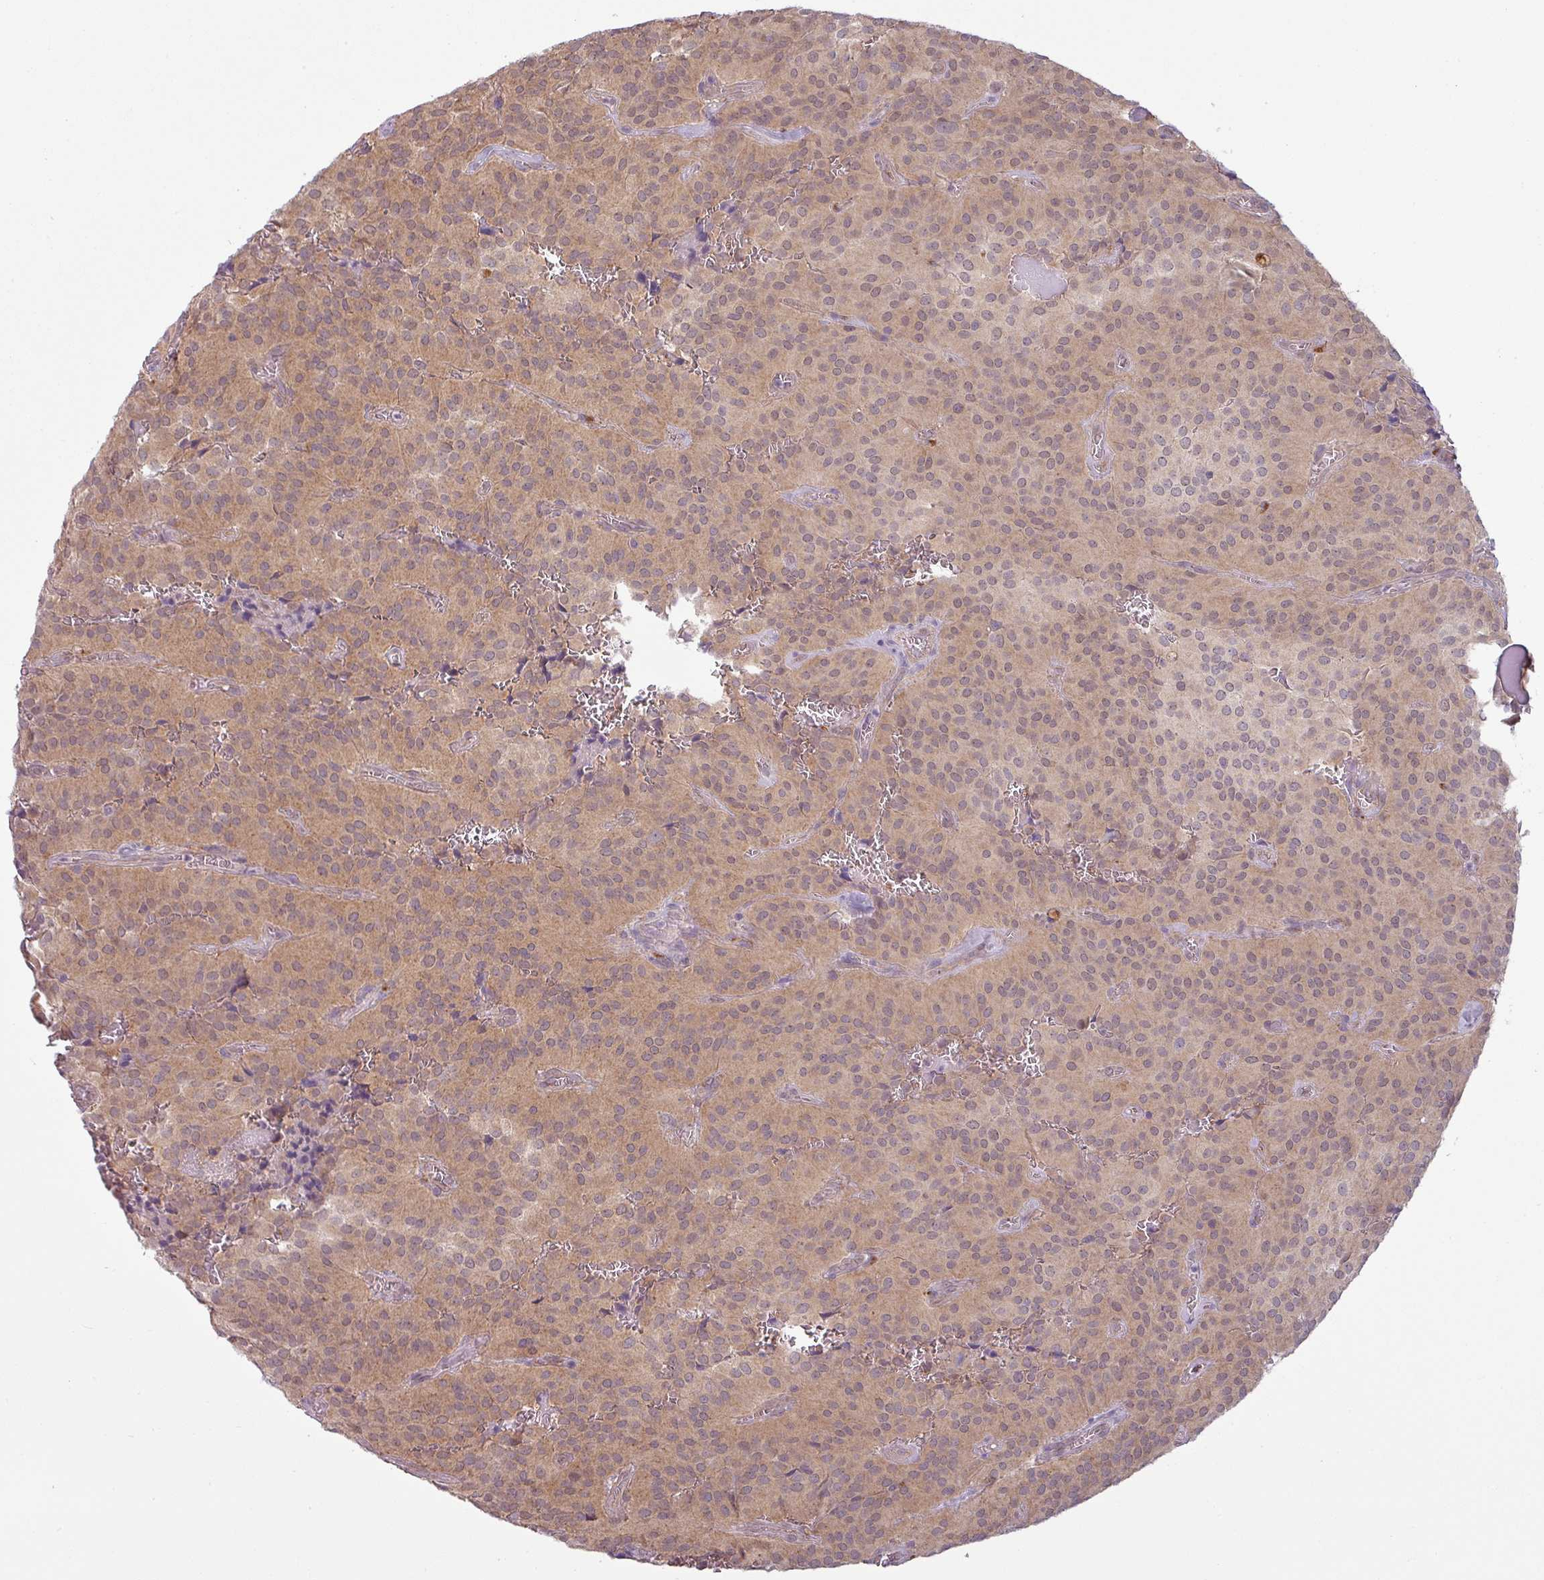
{"staining": {"intensity": "moderate", "quantity": ">75%", "location": "cytoplasmic/membranous,nuclear"}, "tissue": "glioma", "cell_type": "Tumor cells", "image_type": "cancer", "snomed": [{"axis": "morphology", "description": "Glioma, malignant, Low grade"}, {"axis": "topography", "description": "Brain"}], "caption": "The histopathology image demonstrates a brown stain indicating the presence of a protein in the cytoplasmic/membranous and nuclear of tumor cells in low-grade glioma (malignant).", "gene": "CCDC144A", "patient": {"sex": "male", "age": 42}}